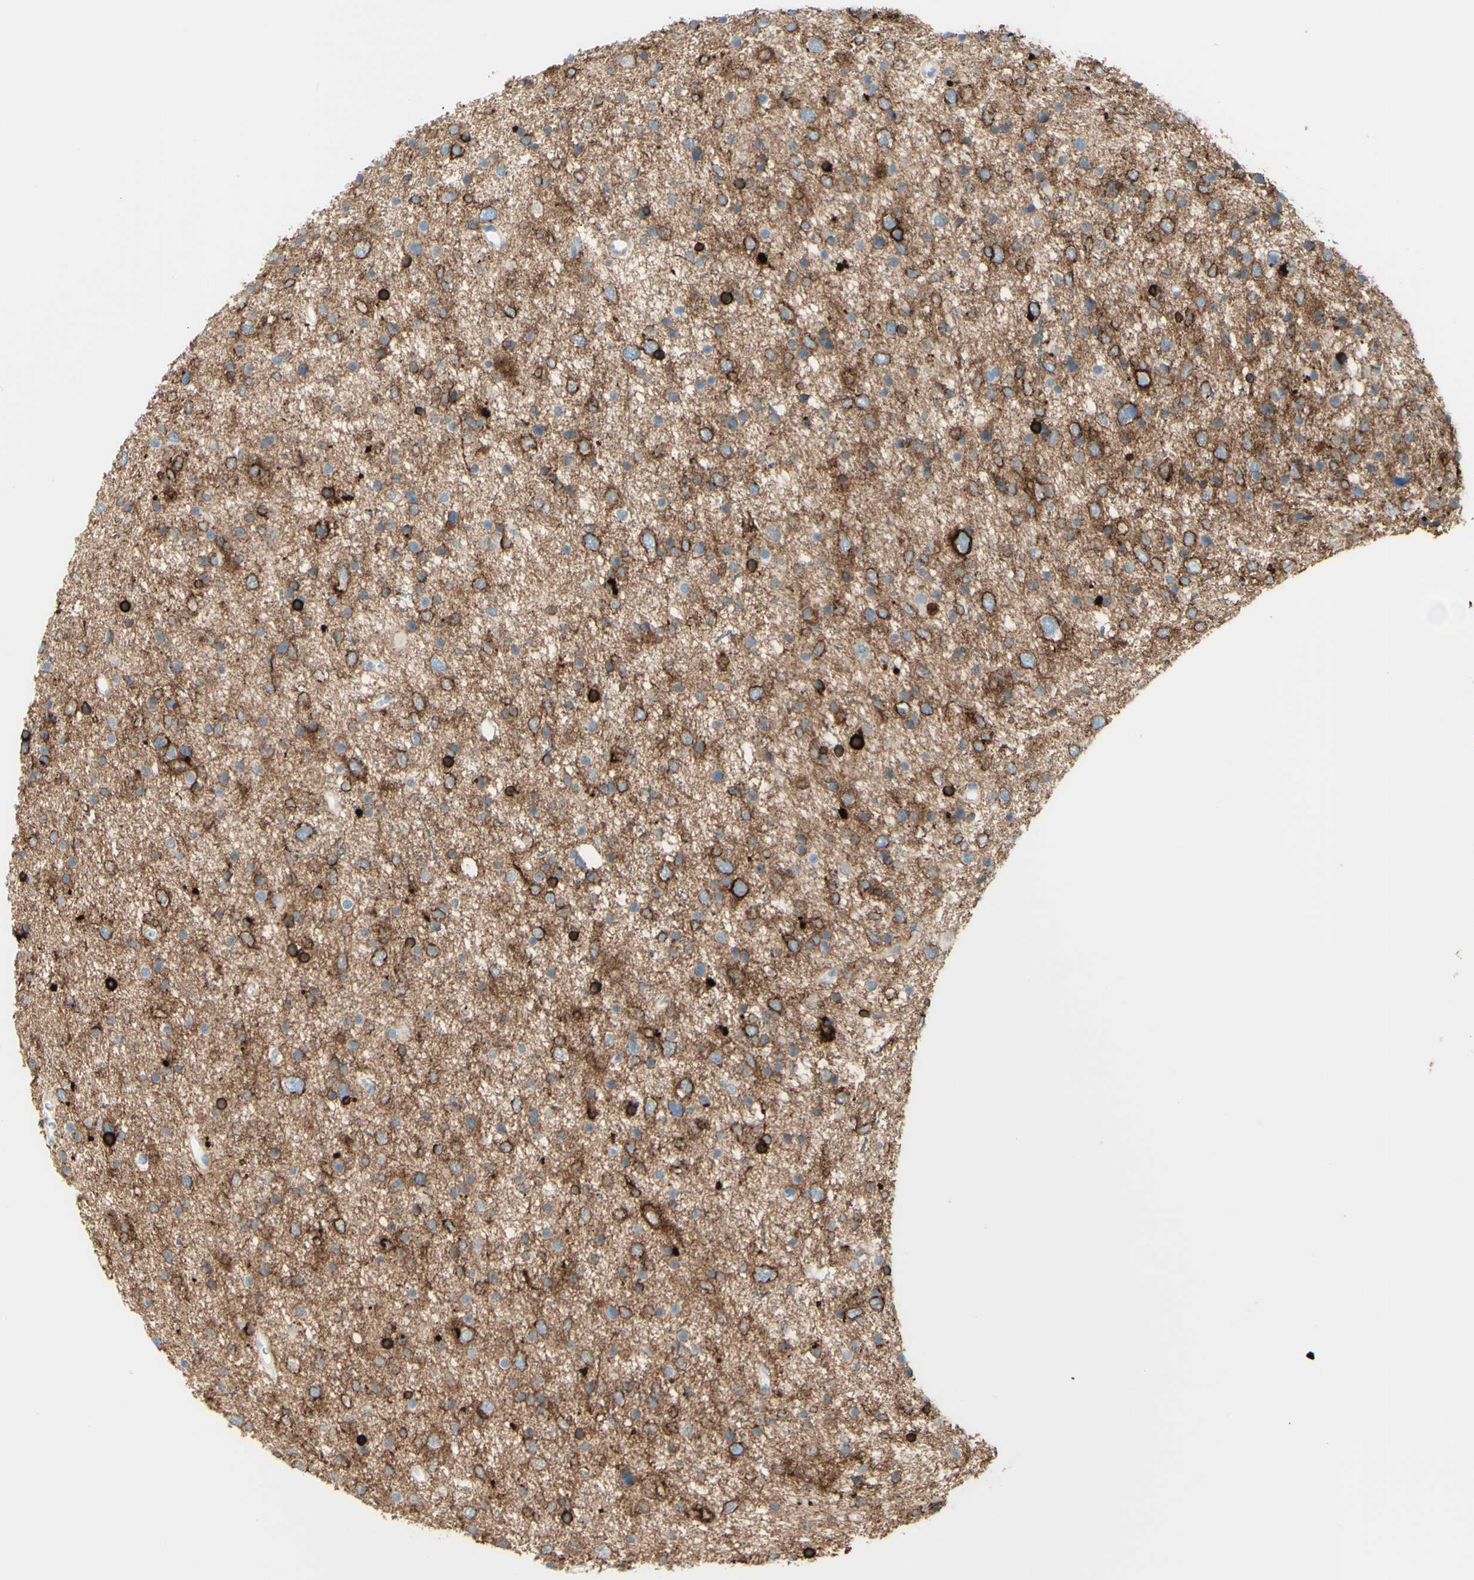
{"staining": {"intensity": "strong", "quantity": "25%-75%", "location": "cytoplasmic/membranous"}, "tissue": "glioma", "cell_type": "Tumor cells", "image_type": "cancer", "snomed": [{"axis": "morphology", "description": "Glioma, malignant, Low grade"}, {"axis": "topography", "description": "Brain"}], "caption": "This photomicrograph displays IHC staining of human malignant low-grade glioma, with high strong cytoplasmic/membranous expression in approximately 25%-75% of tumor cells.", "gene": "ALCAM", "patient": {"sex": "female", "age": 37}}